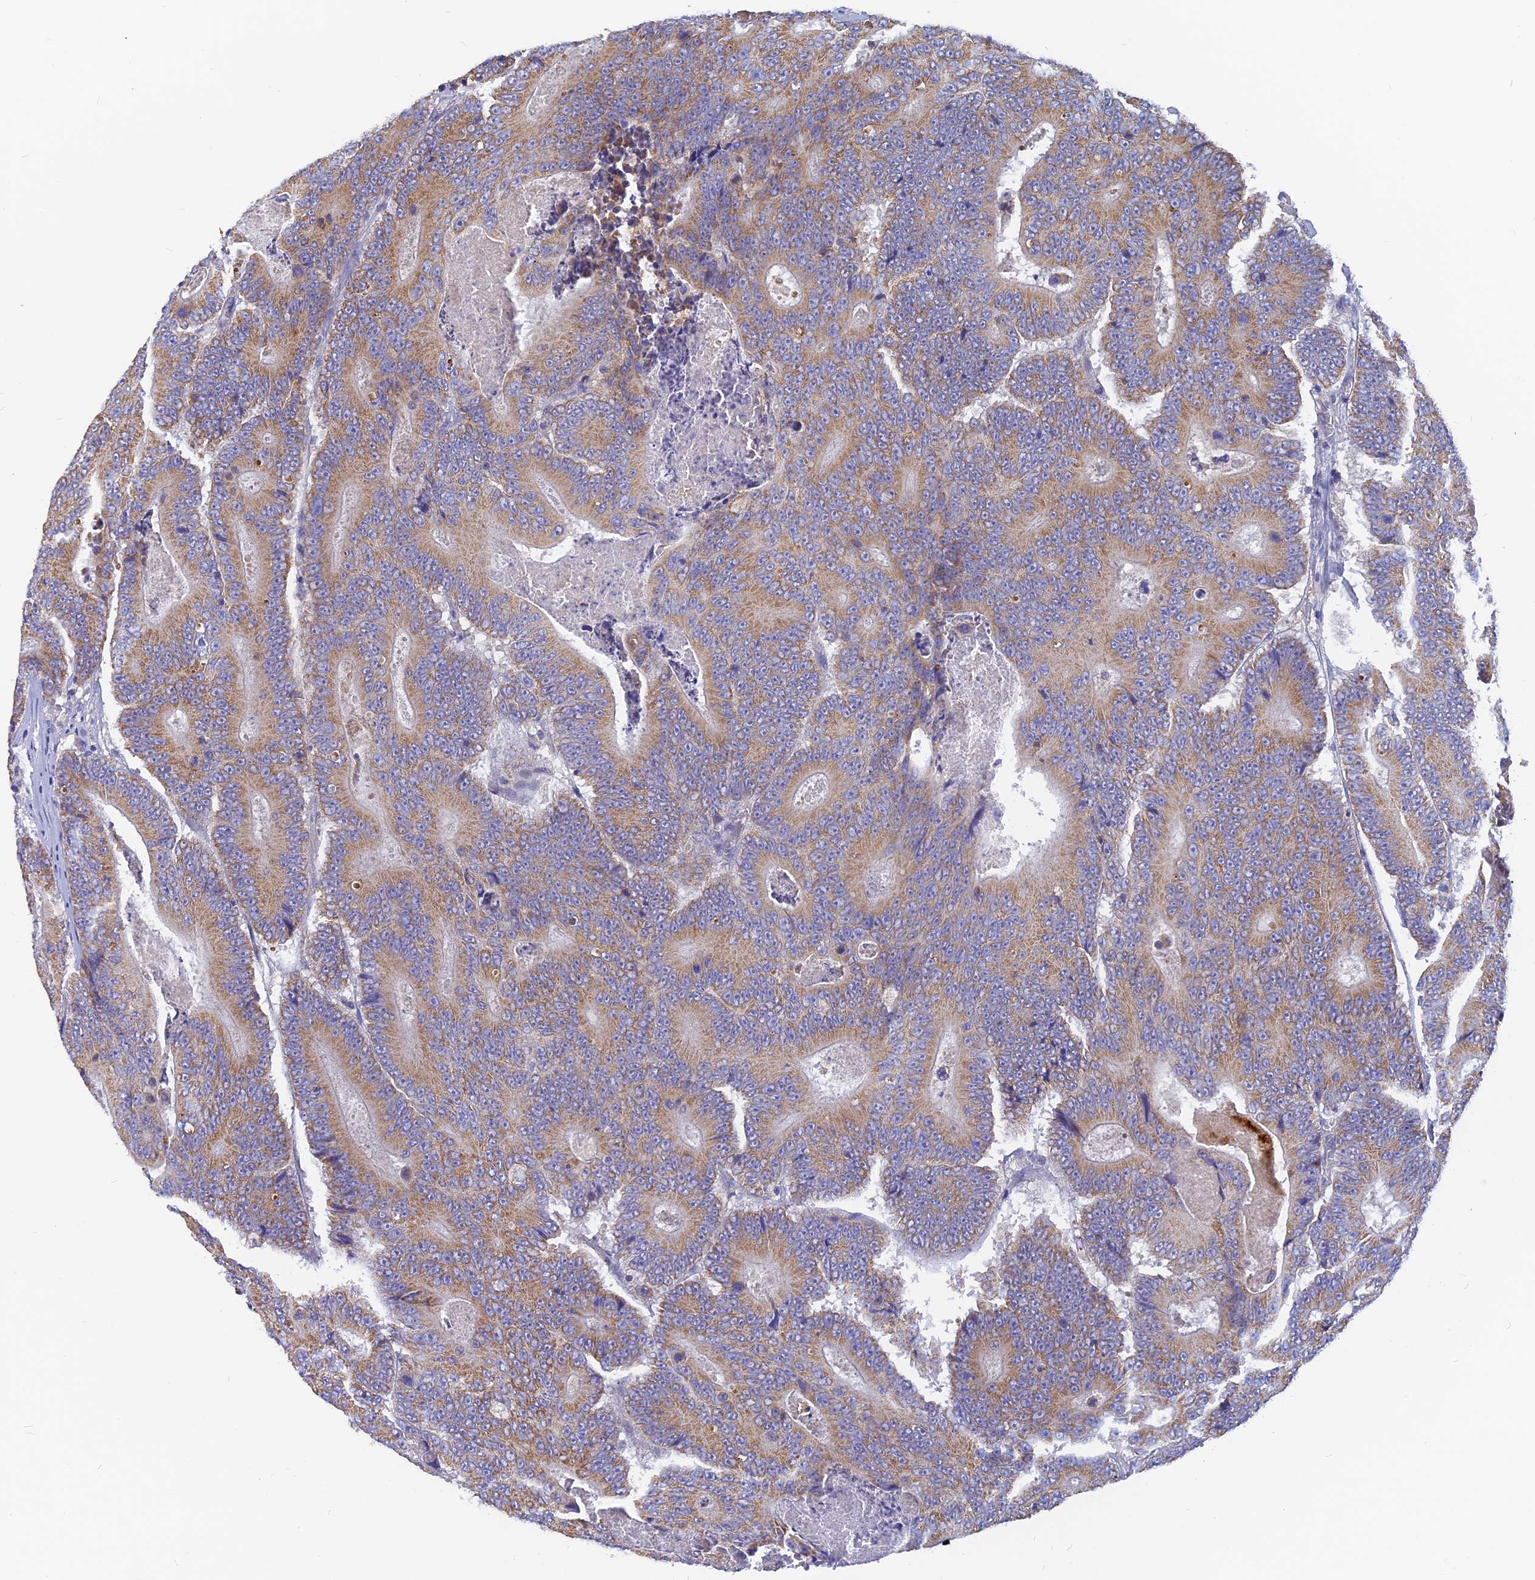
{"staining": {"intensity": "moderate", "quantity": ">75%", "location": "cytoplasmic/membranous"}, "tissue": "colorectal cancer", "cell_type": "Tumor cells", "image_type": "cancer", "snomed": [{"axis": "morphology", "description": "Adenocarcinoma, NOS"}, {"axis": "topography", "description": "Colon"}], "caption": "Adenocarcinoma (colorectal) was stained to show a protein in brown. There is medium levels of moderate cytoplasmic/membranous positivity in approximately >75% of tumor cells.", "gene": "CACNA1B", "patient": {"sex": "male", "age": 83}}